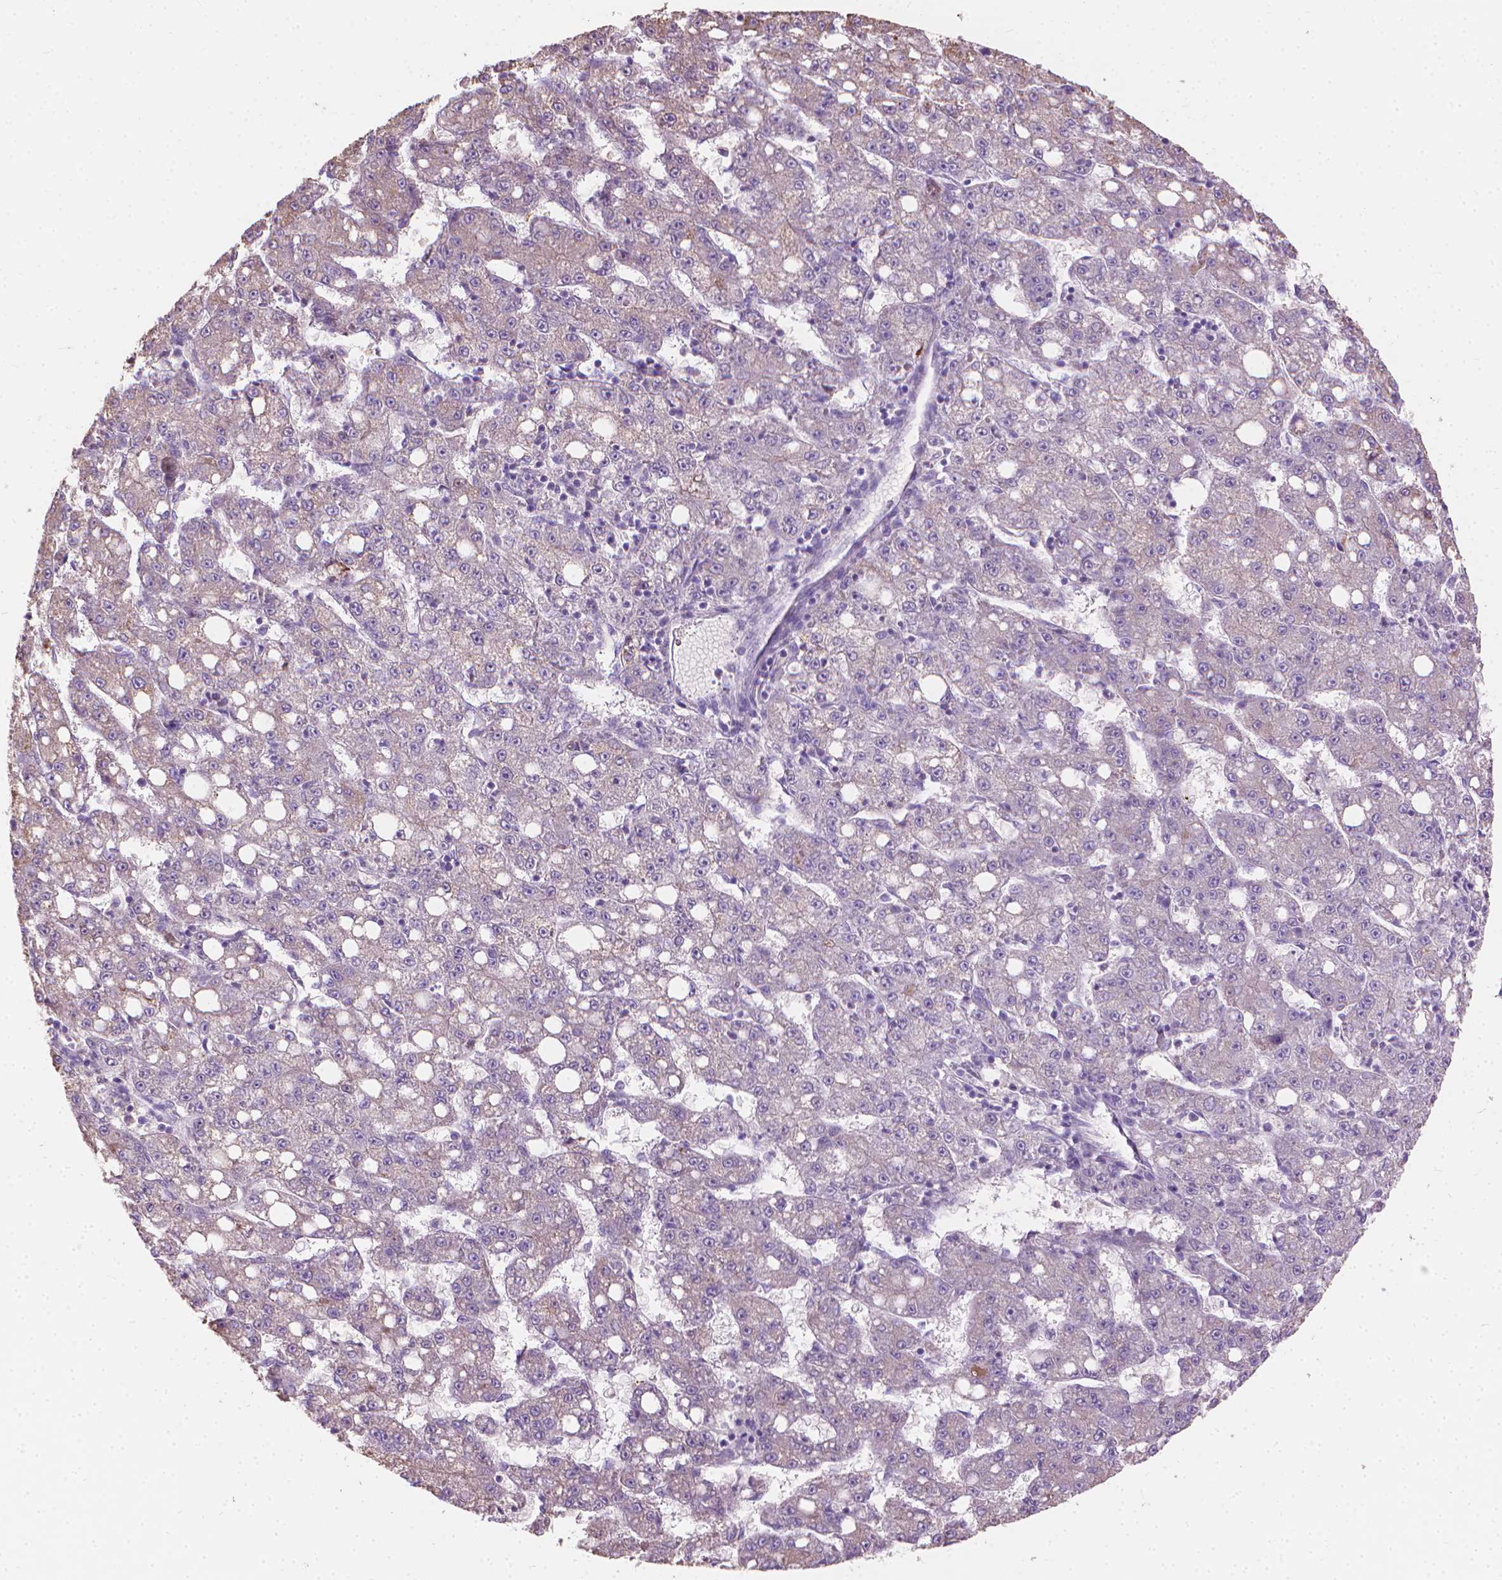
{"staining": {"intensity": "negative", "quantity": "none", "location": "none"}, "tissue": "liver cancer", "cell_type": "Tumor cells", "image_type": "cancer", "snomed": [{"axis": "morphology", "description": "Carcinoma, Hepatocellular, NOS"}, {"axis": "topography", "description": "Liver"}], "caption": "A histopathology image of human liver hepatocellular carcinoma is negative for staining in tumor cells. (DAB immunohistochemistry (IHC) with hematoxylin counter stain).", "gene": "CABCOCO1", "patient": {"sex": "female", "age": 65}}